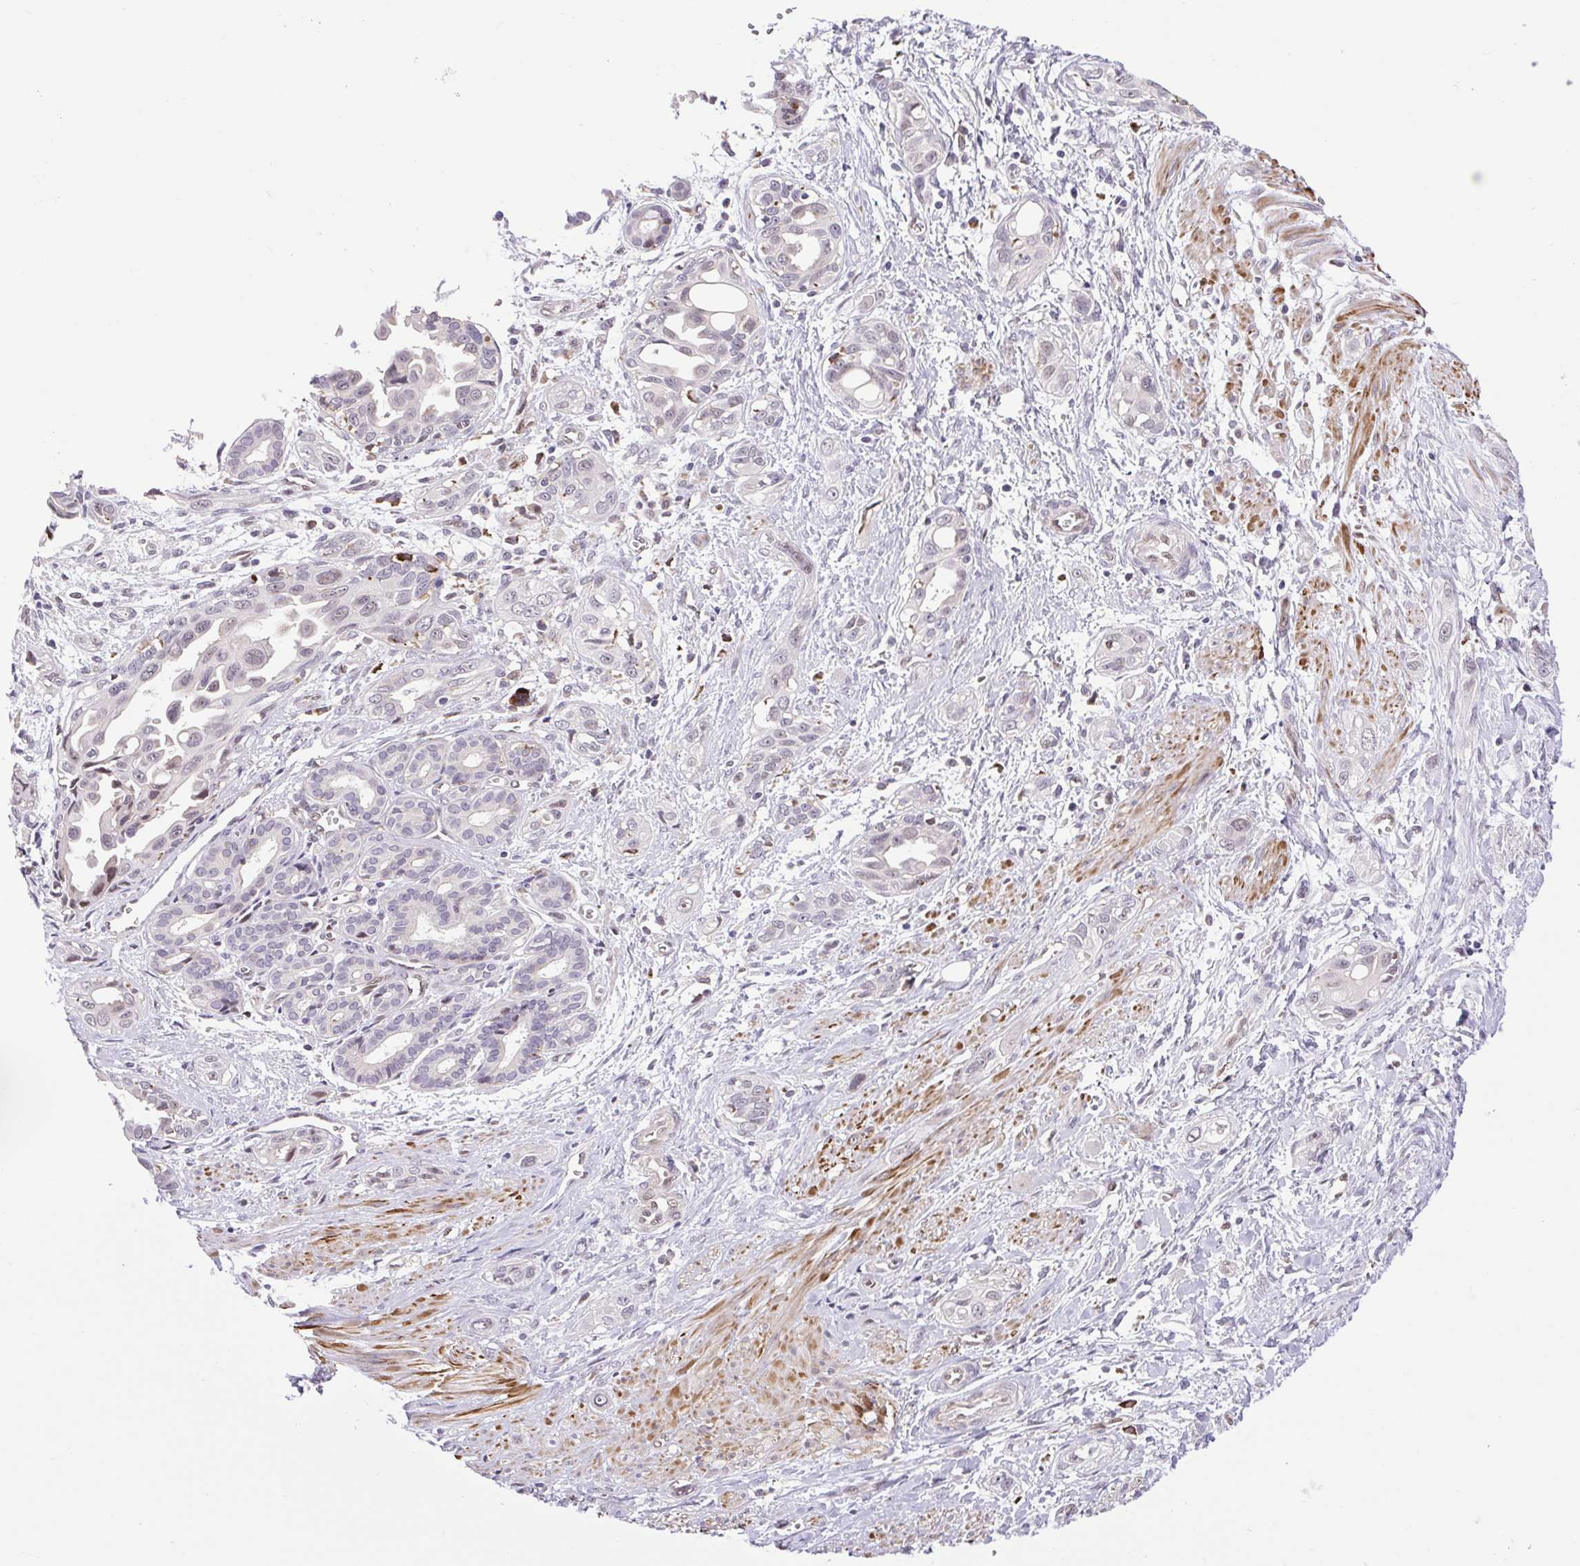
{"staining": {"intensity": "weak", "quantity": "25%-75%", "location": "nuclear"}, "tissue": "pancreatic cancer", "cell_type": "Tumor cells", "image_type": "cancer", "snomed": [{"axis": "morphology", "description": "Adenocarcinoma, NOS"}, {"axis": "topography", "description": "Pancreas"}], "caption": "Immunohistochemistry (IHC) of human pancreatic cancer (adenocarcinoma) reveals low levels of weak nuclear expression in approximately 25%-75% of tumor cells.", "gene": "ERG", "patient": {"sex": "female", "age": 55}}